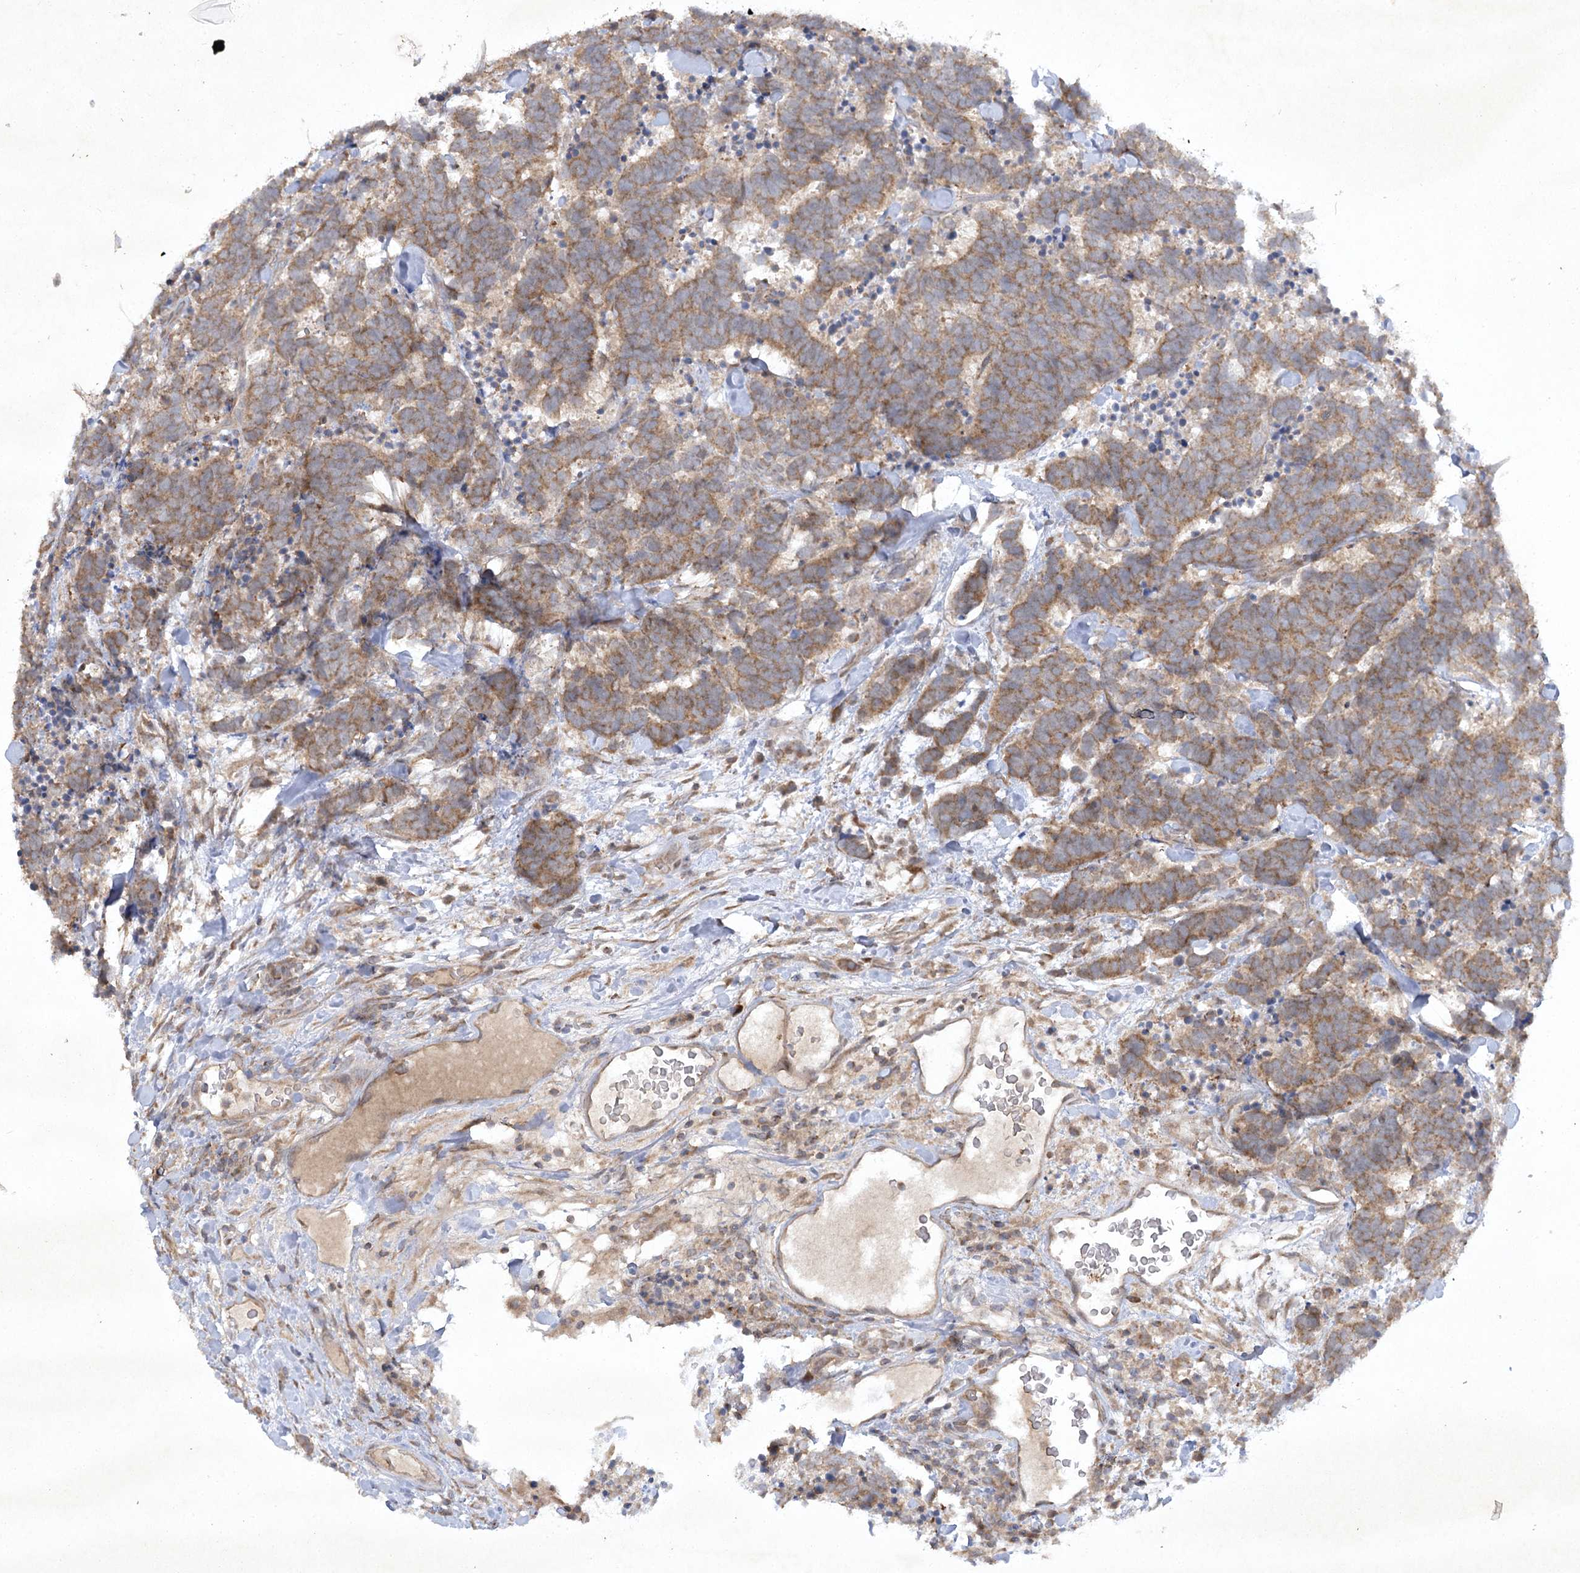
{"staining": {"intensity": "moderate", "quantity": ">75%", "location": "cytoplasmic/membranous"}, "tissue": "carcinoid", "cell_type": "Tumor cells", "image_type": "cancer", "snomed": [{"axis": "morphology", "description": "Carcinoma, NOS"}, {"axis": "morphology", "description": "Carcinoid, malignant, NOS"}, {"axis": "topography", "description": "Urinary bladder"}], "caption": "Tumor cells demonstrate medium levels of moderate cytoplasmic/membranous staining in about >75% of cells in human carcinoma.", "gene": "TRAF3IP1", "patient": {"sex": "male", "age": 57}}